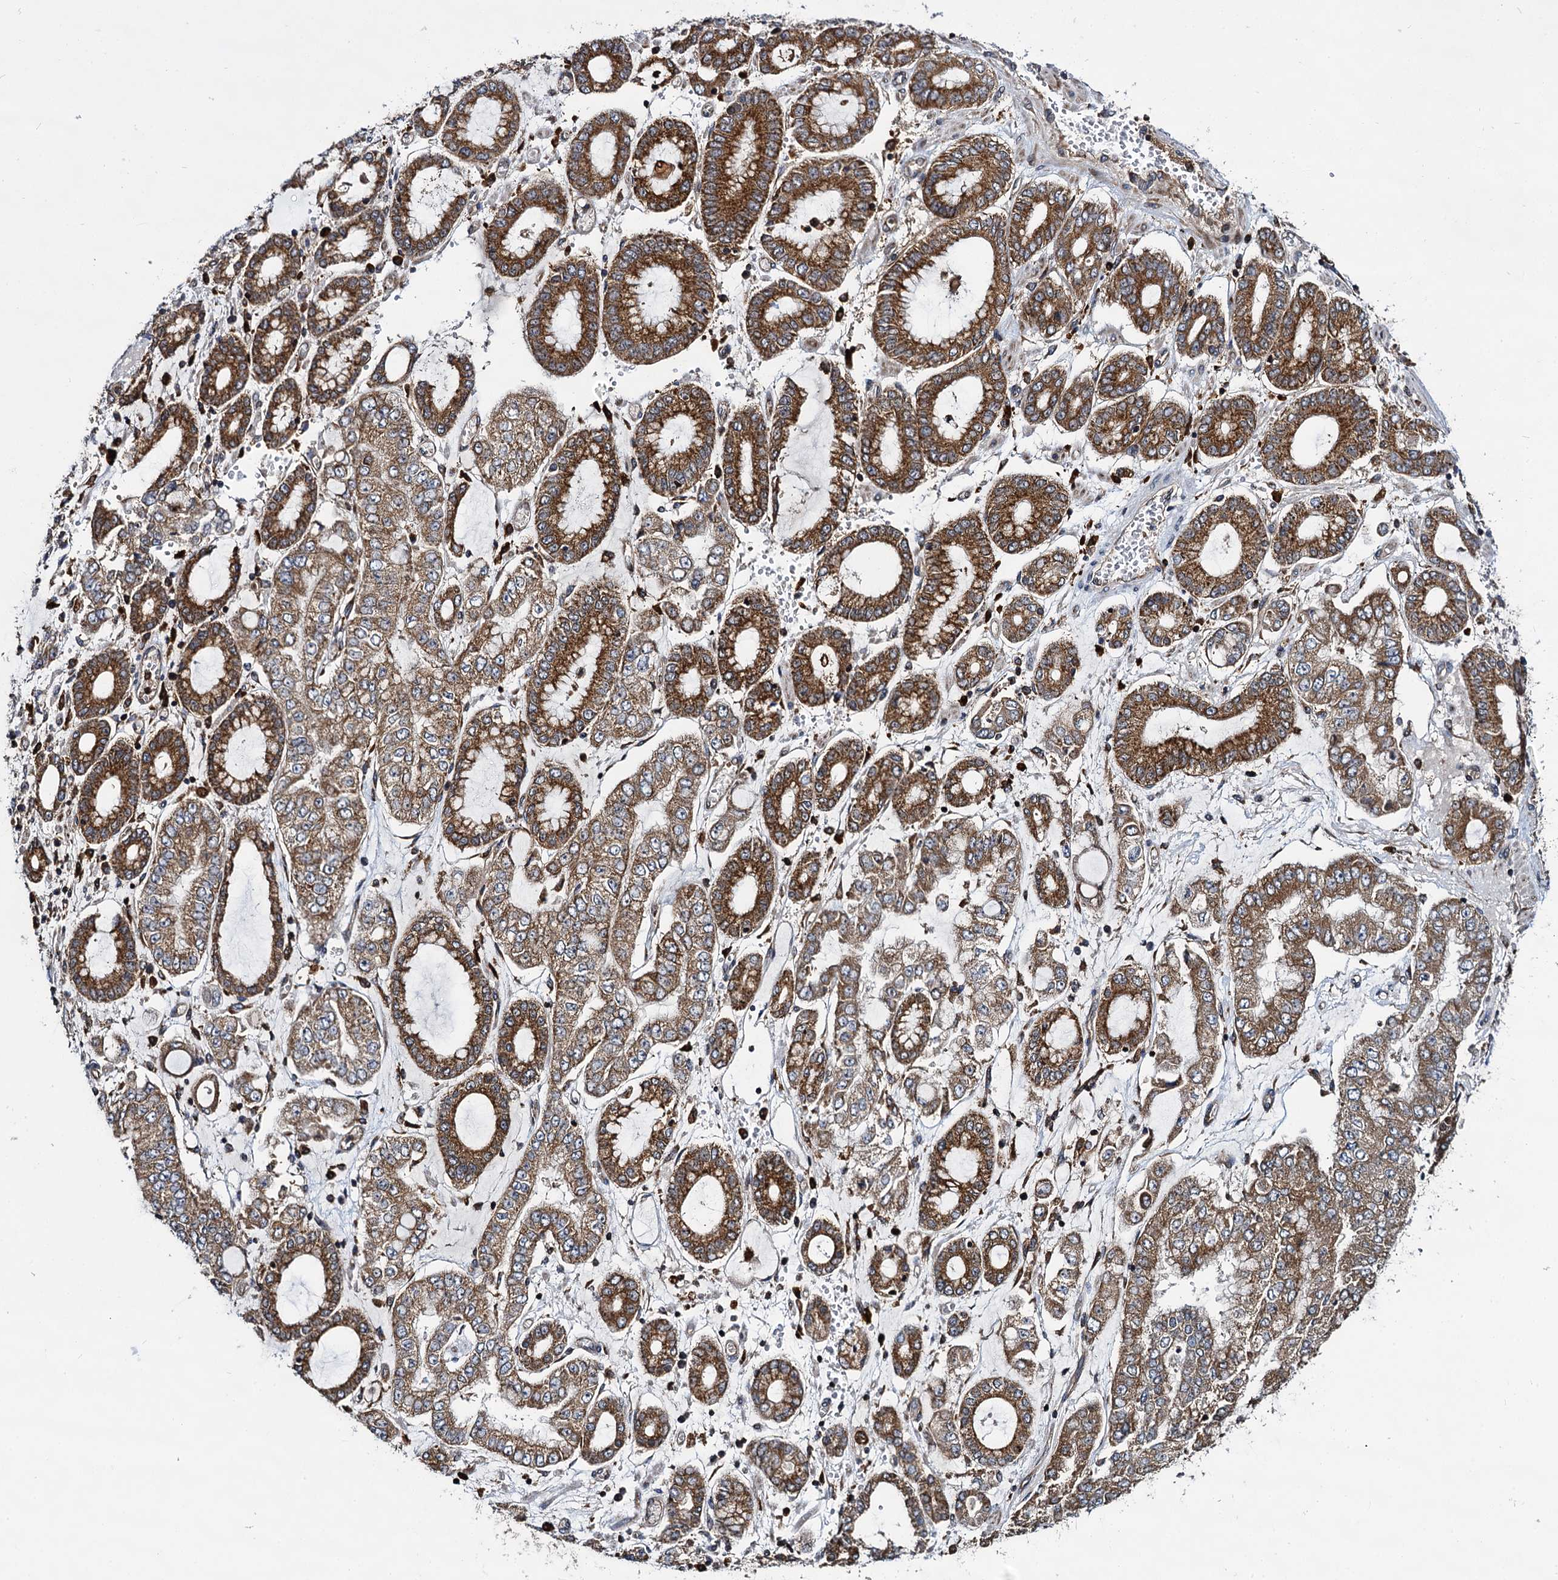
{"staining": {"intensity": "moderate", "quantity": ">75%", "location": "cytoplasmic/membranous"}, "tissue": "stomach cancer", "cell_type": "Tumor cells", "image_type": "cancer", "snomed": [{"axis": "morphology", "description": "Adenocarcinoma, NOS"}, {"axis": "topography", "description": "Stomach"}], "caption": "IHC histopathology image of neoplastic tissue: human stomach cancer stained using immunohistochemistry (IHC) shows medium levels of moderate protein expression localized specifically in the cytoplasmic/membranous of tumor cells, appearing as a cytoplasmic/membranous brown color.", "gene": "UFM1", "patient": {"sex": "male", "age": 76}}